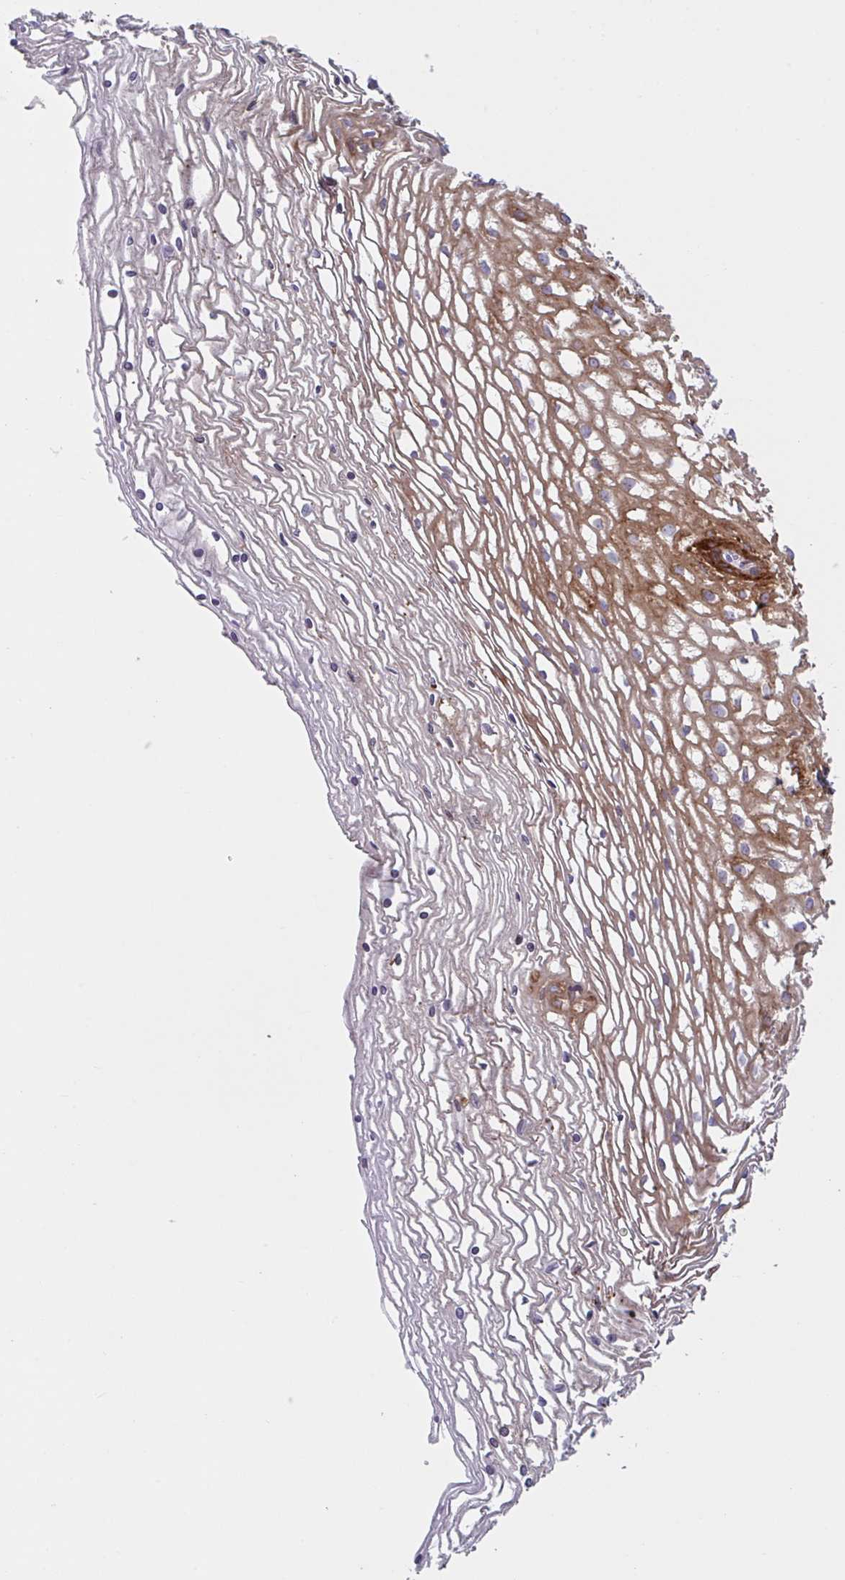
{"staining": {"intensity": "moderate", "quantity": ">75%", "location": "cytoplasmic/membranous"}, "tissue": "cervix", "cell_type": "Glandular cells", "image_type": "normal", "snomed": [{"axis": "morphology", "description": "Normal tissue, NOS"}, {"axis": "topography", "description": "Cervix"}], "caption": "Cervix stained with immunohistochemistry (IHC) exhibits moderate cytoplasmic/membranous staining in approximately >75% of glandular cells.", "gene": "YARS2", "patient": {"sex": "female", "age": 36}}